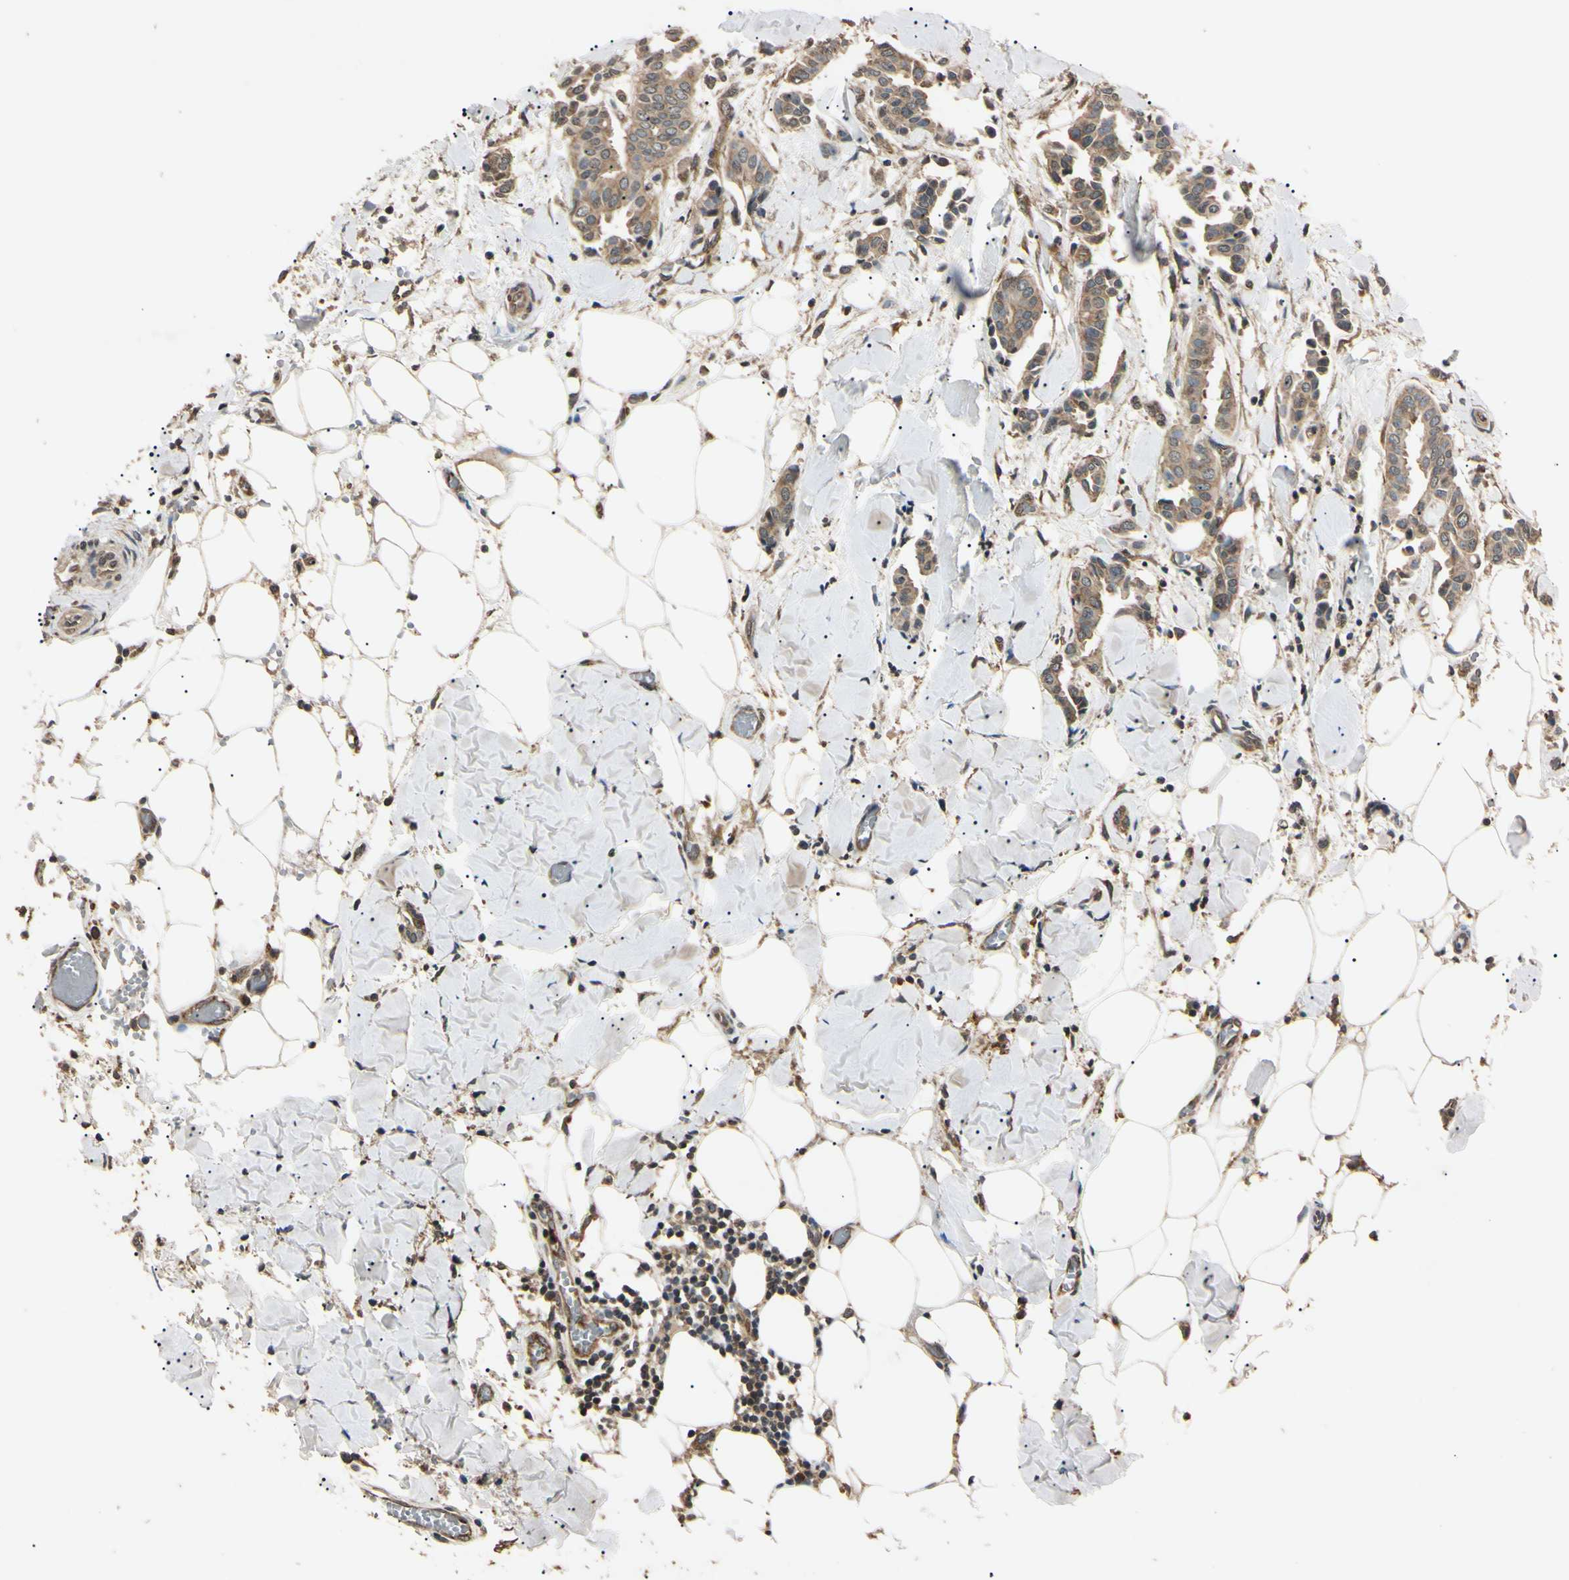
{"staining": {"intensity": "moderate", "quantity": ">75%", "location": "cytoplasmic/membranous"}, "tissue": "head and neck cancer", "cell_type": "Tumor cells", "image_type": "cancer", "snomed": [{"axis": "morphology", "description": "Adenocarcinoma, NOS"}, {"axis": "topography", "description": "Salivary gland"}, {"axis": "topography", "description": "Head-Neck"}], "caption": "Immunohistochemistry micrograph of neoplastic tissue: head and neck adenocarcinoma stained using immunohistochemistry (IHC) reveals medium levels of moderate protein expression localized specifically in the cytoplasmic/membranous of tumor cells, appearing as a cytoplasmic/membranous brown color.", "gene": "EPN1", "patient": {"sex": "female", "age": 59}}